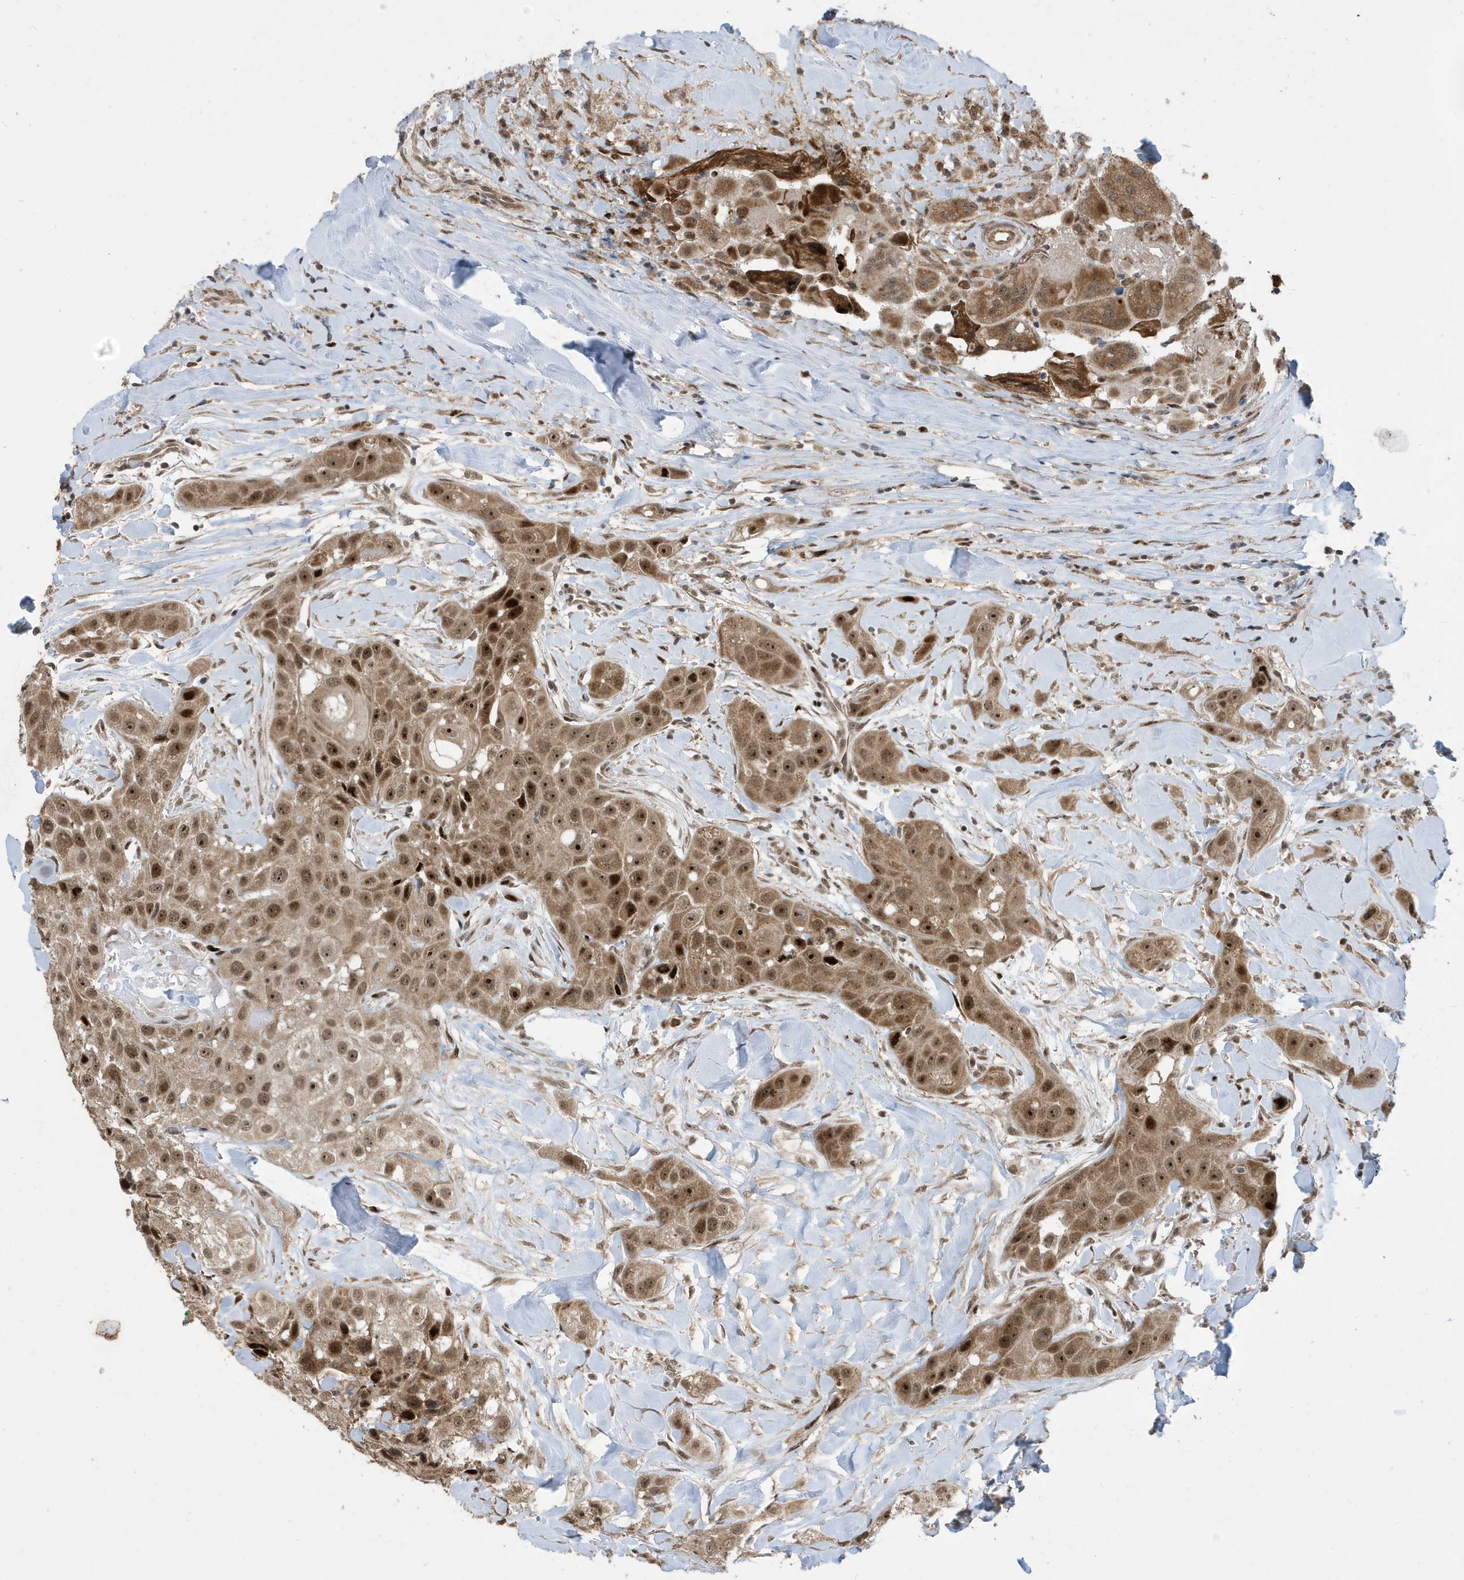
{"staining": {"intensity": "strong", "quantity": ">75%", "location": "cytoplasmic/membranous,nuclear"}, "tissue": "head and neck cancer", "cell_type": "Tumor cells", "image_type": "cancer", "snomed": [{"axis": "morphology", "description": "Normal tissue, NOS"}, {"axis": "morphology", "description": "Squamous cell carcinoma, NOS"}, {"axis": "topography", "description": "Skeletal muscle"}, {"axis": "topography", "description": "Head-Neck"}], "caption": "DAB (3,3'-diaminobenzidine) immunohistochemical staining of head and neck squamous cell carcinoma displays strong cytoplasmic/membranous and nuclear protein expression in about >75% of tumor cells. (Stains: DAB in brown, nuclei in blue, Microscopy: brightfield microscopy at high magnification).", "gene": "FAM9B", "patient": {"sex": "male", "age": 51}}